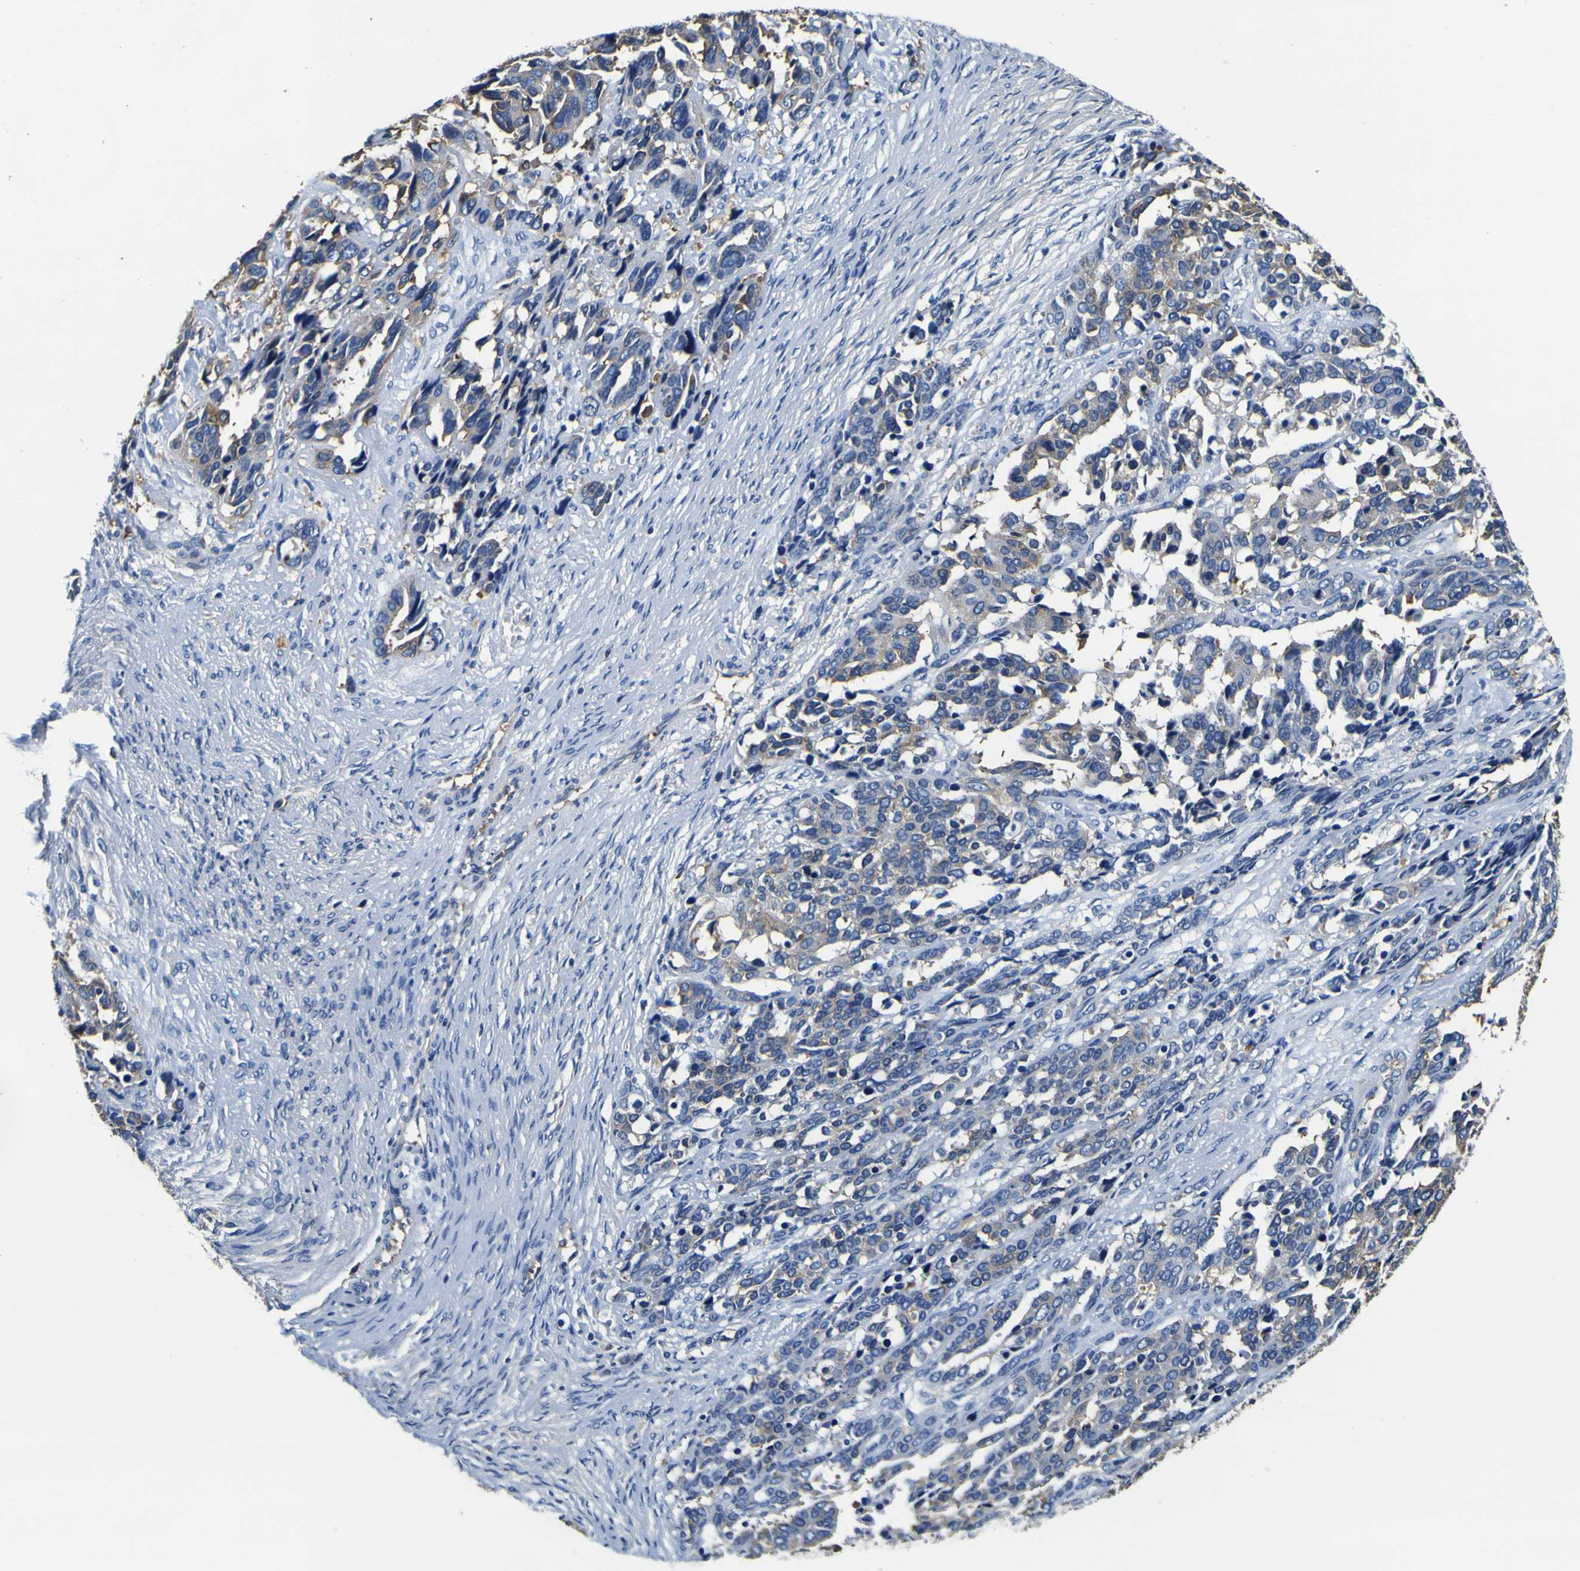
{"staining": {"intensity": "weak", "quantity": "25%-75%", "location": "cytoplasmic/membranous"}, "tissue": "ovarian cancer", "cell_type": "Tumor cells", "image_type": "cancer", "snomed": [{"axis": "morphology", "description": "Cystadenocarcinoma, serous, NOS"}, {"axis": "topography", "description": "Ovary"}], "caption": "Immunohistochemistry (IHC) (DAB (3,3'-diaminobenzidine)) staining of human ovarian cancer shows weak cytoplasmic/membranous protein staining in about 25%-75% of tumor cells.", "gene": "TUBA1B", "patient": {"sex": "female", "age": 44}}